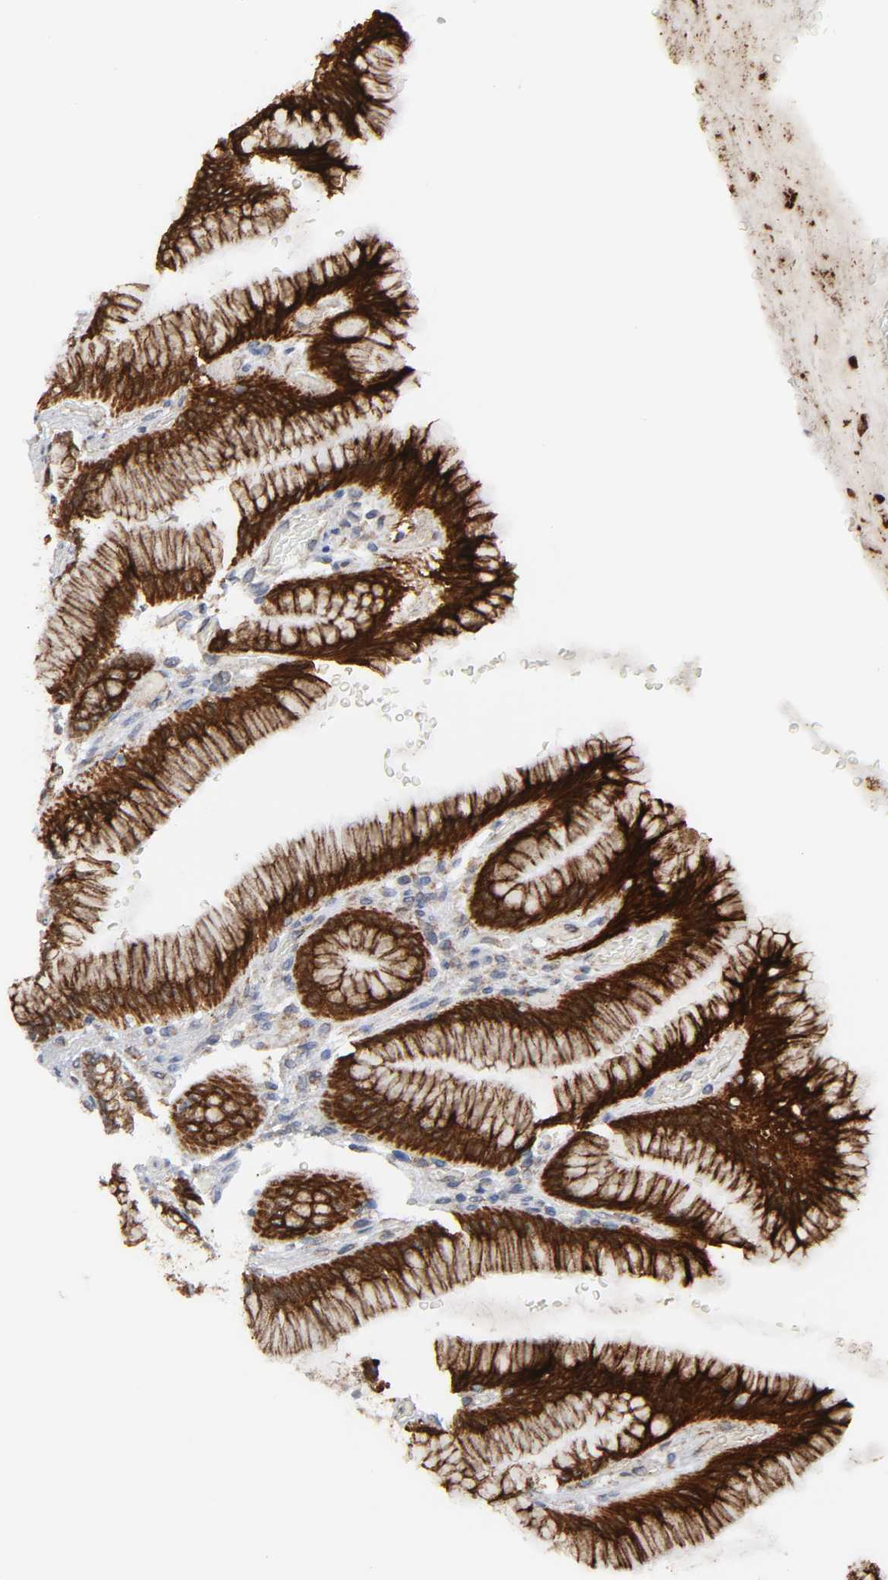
{"staining": {"intensity": "strong", "quantity": ">75%", "location": "cytoplasmic/membranous"}, "tissue": "stomach", "cell_type": "Glandular cells", "image_type": "normal", "snomed": [{"axis": "morphology", "description": "Normal tissue, NOS"}, {"axis": "morphology", "description": "Adenocarcinoma, NOS"}, {"axis": "topography", "description": "Stomach"}, {"axis": "topography", "description": "Stomach, lower"}], "caption": "Protein staining of benign stomach demonstrates strong cytoplasmic/membranous positivity in about >75% of glandular cells. Nuclei are stained in blue.", "gene": "POR", "patient": {"sex": "female", "age": 65}}